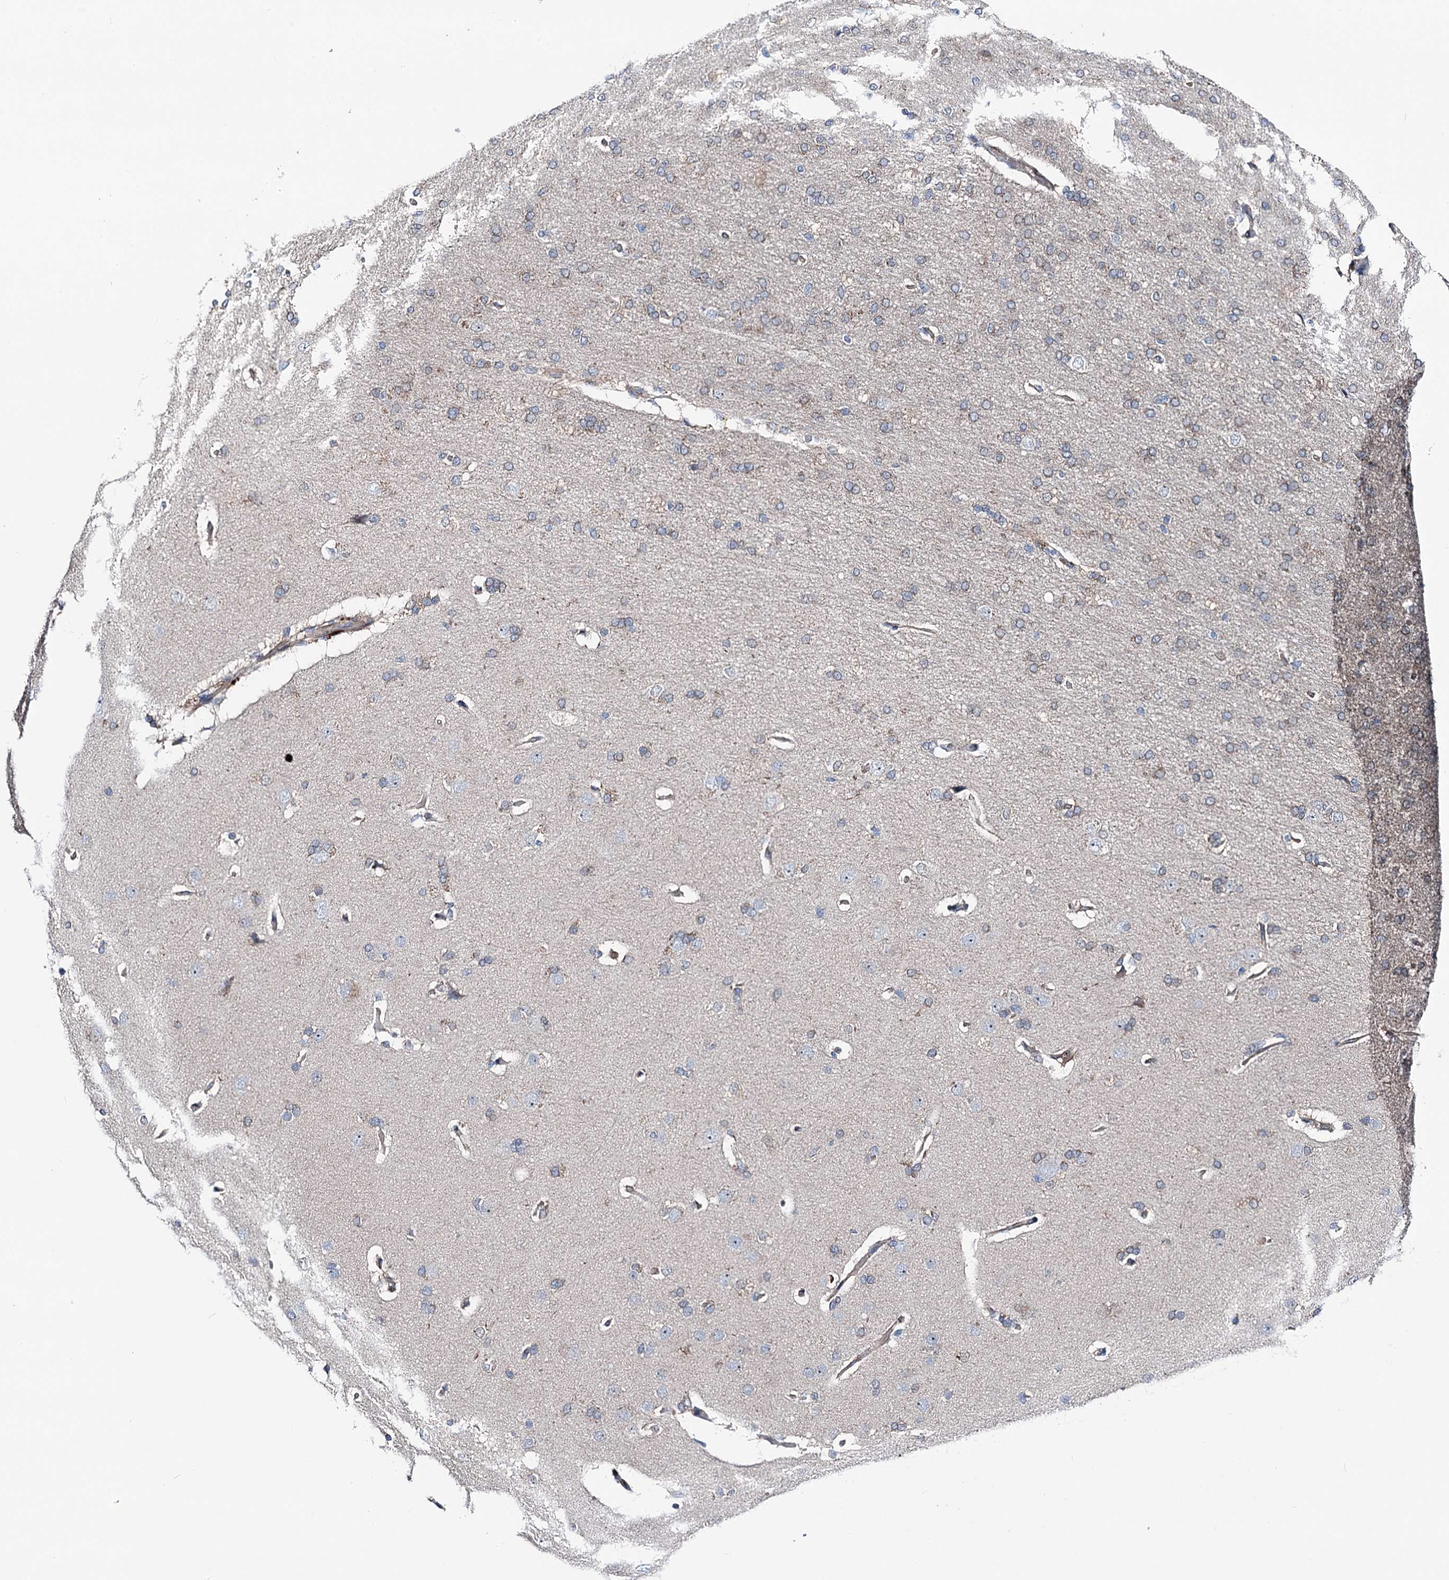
{"staining": {"intensity": "negative", "quantity": "none", "location": "none"}, "tissue": "cerebral cortex", "cell_type": "Endothelial cells", "image_type": "normal", "snomed": [{"axis": "morphology", "description": "Normal tissue, NOS"}, {"axis": "topography", "description": "Cerebral cortex"}], "caption": "Human cerebral cortex stained for a protein using immunohistochemistry demonstrates no expression in endothelial cells.", "gene": "SHROOM1", "patient": {"sex": "male", "age": 62}}